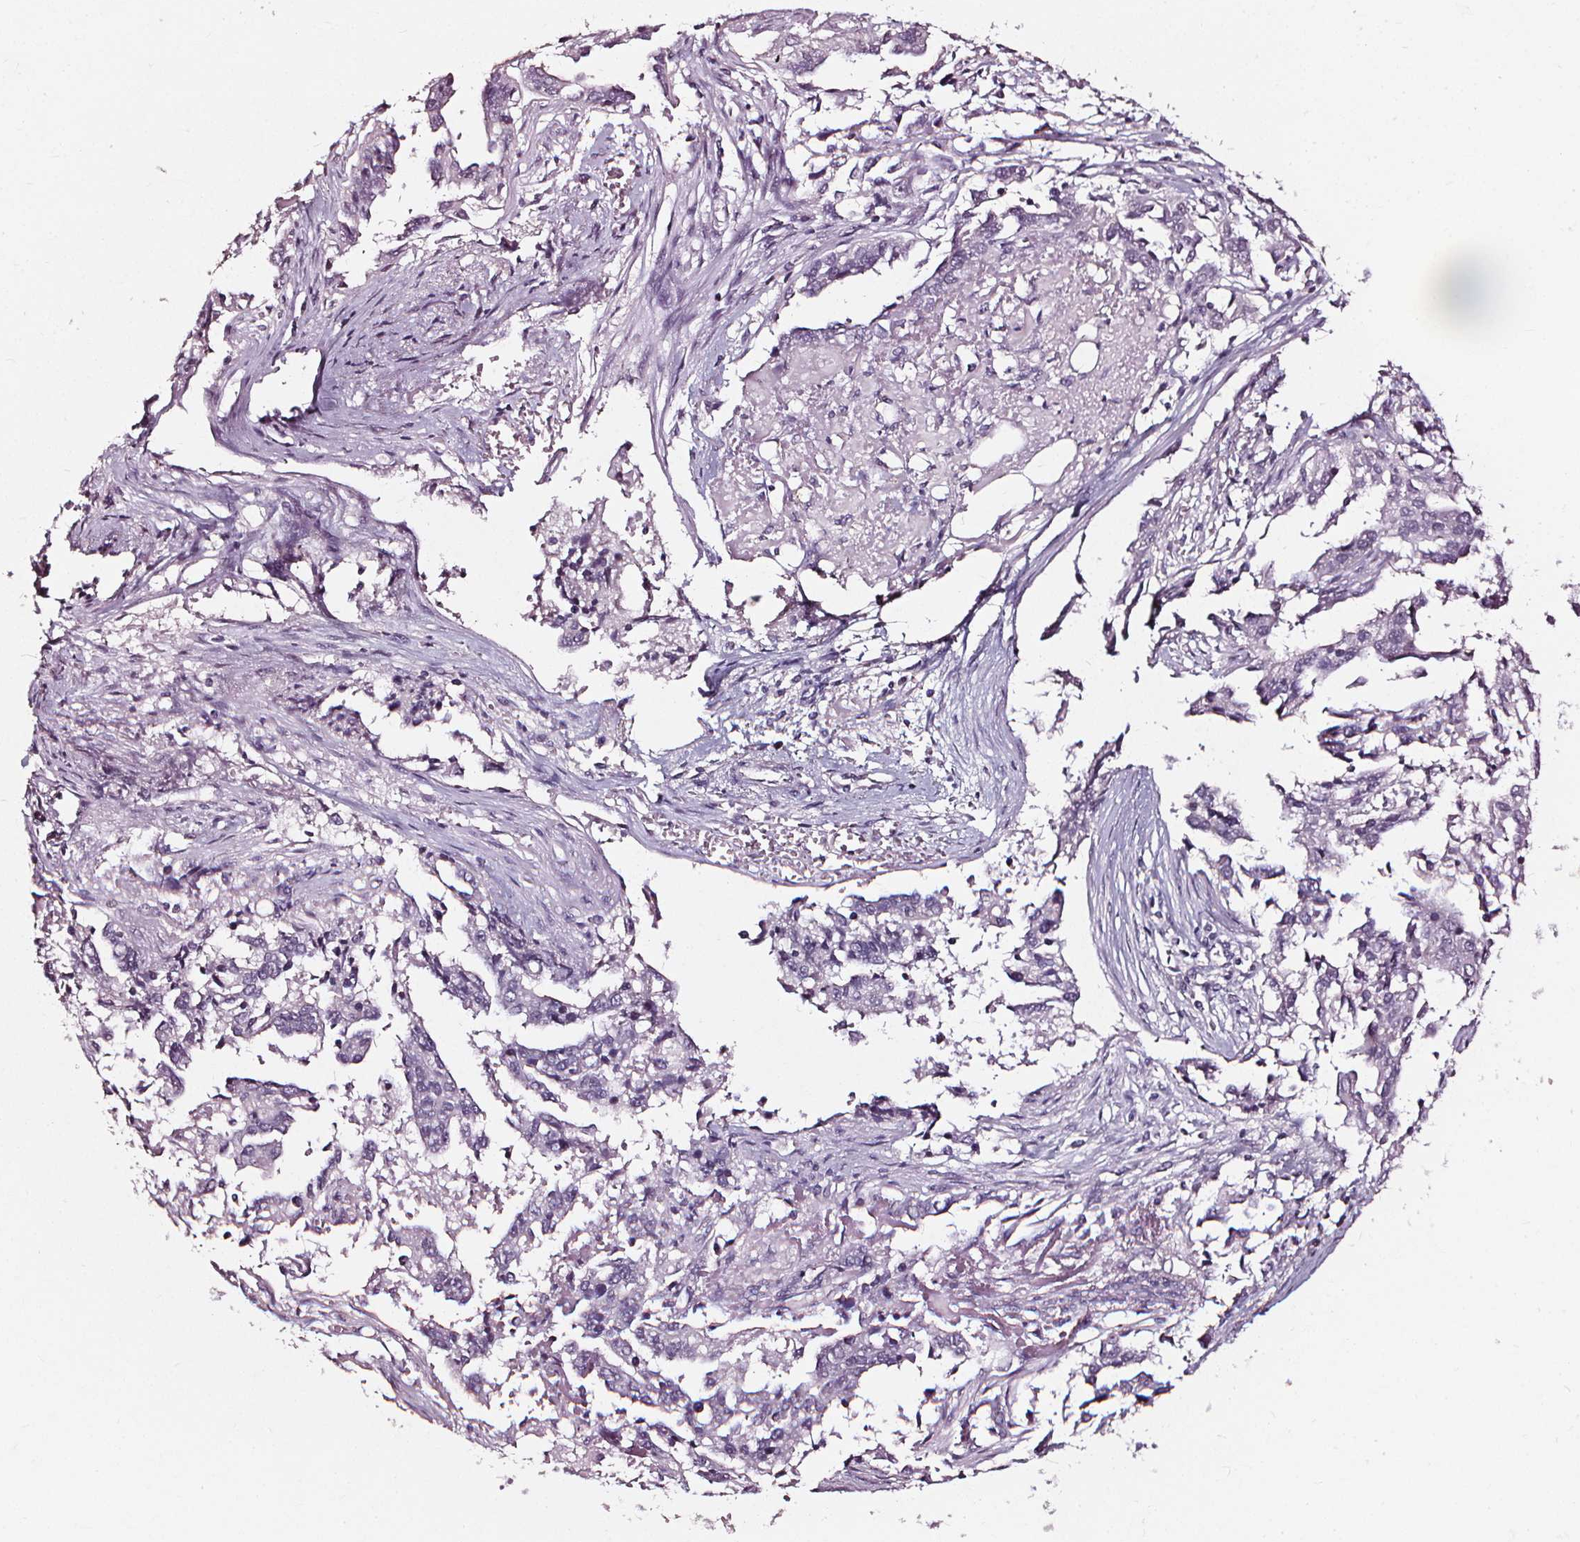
{"staining": {"intensity": "negative", "quantity": "none", "location": "none"}, "tissue": "ovarian cancer", "cell_type": "Tumor cells", "image_type": "cancer", "snomed": [{"axis": "morphology", "description": "Cystadenocarcinoma, serous, NOS"}, {"axis": "topography", "description": "Ovary"}], "caption": "Tumor cells are negative for protein expression in human ovarian cancer (serous cystadenocarcinoma).", "gene": "DEFA5", "patient": {"sex": "female", "age": 75}}